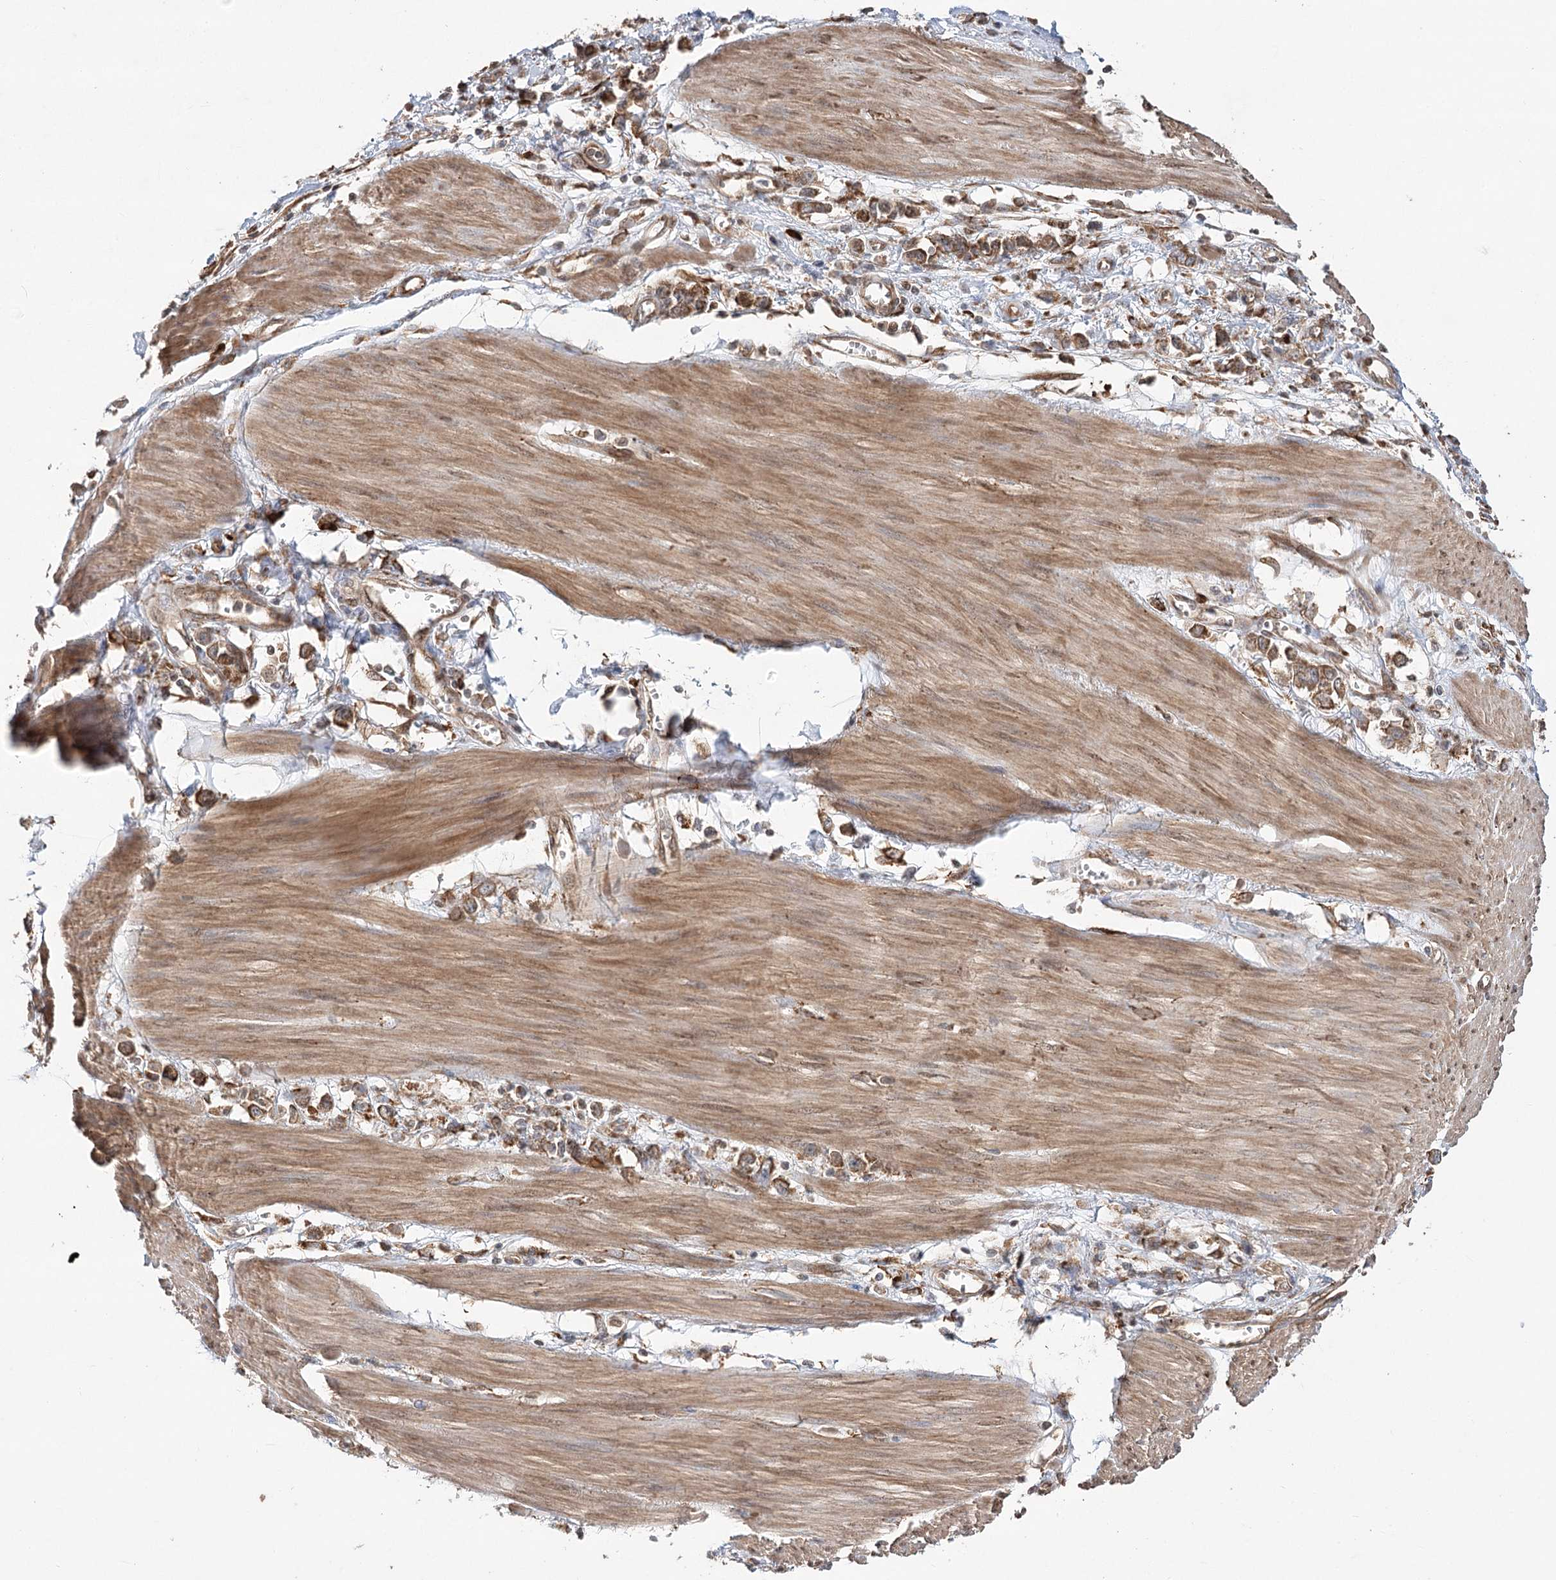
{"staining": {"intensity": "moderate", "quantity": ">75%", "location": "cytoplasmic/membranous"}, "tissue": "stomach cancer", "cell_type": "Tumor cells", "image_type": "cancer", "snomed": [{"axis": "morphology", "description": "Adenocarcinoma, NOS"}, {"axis": "topography", "description": "Stomach"}], "caption": "A medium amount of moderate cytoplasmic/membranous staining is present in approximately >75% of tumor cells in stomach cancer tissue.", "gene": "DNAJB14", "patient": {"sex": "female", "age": 76}}